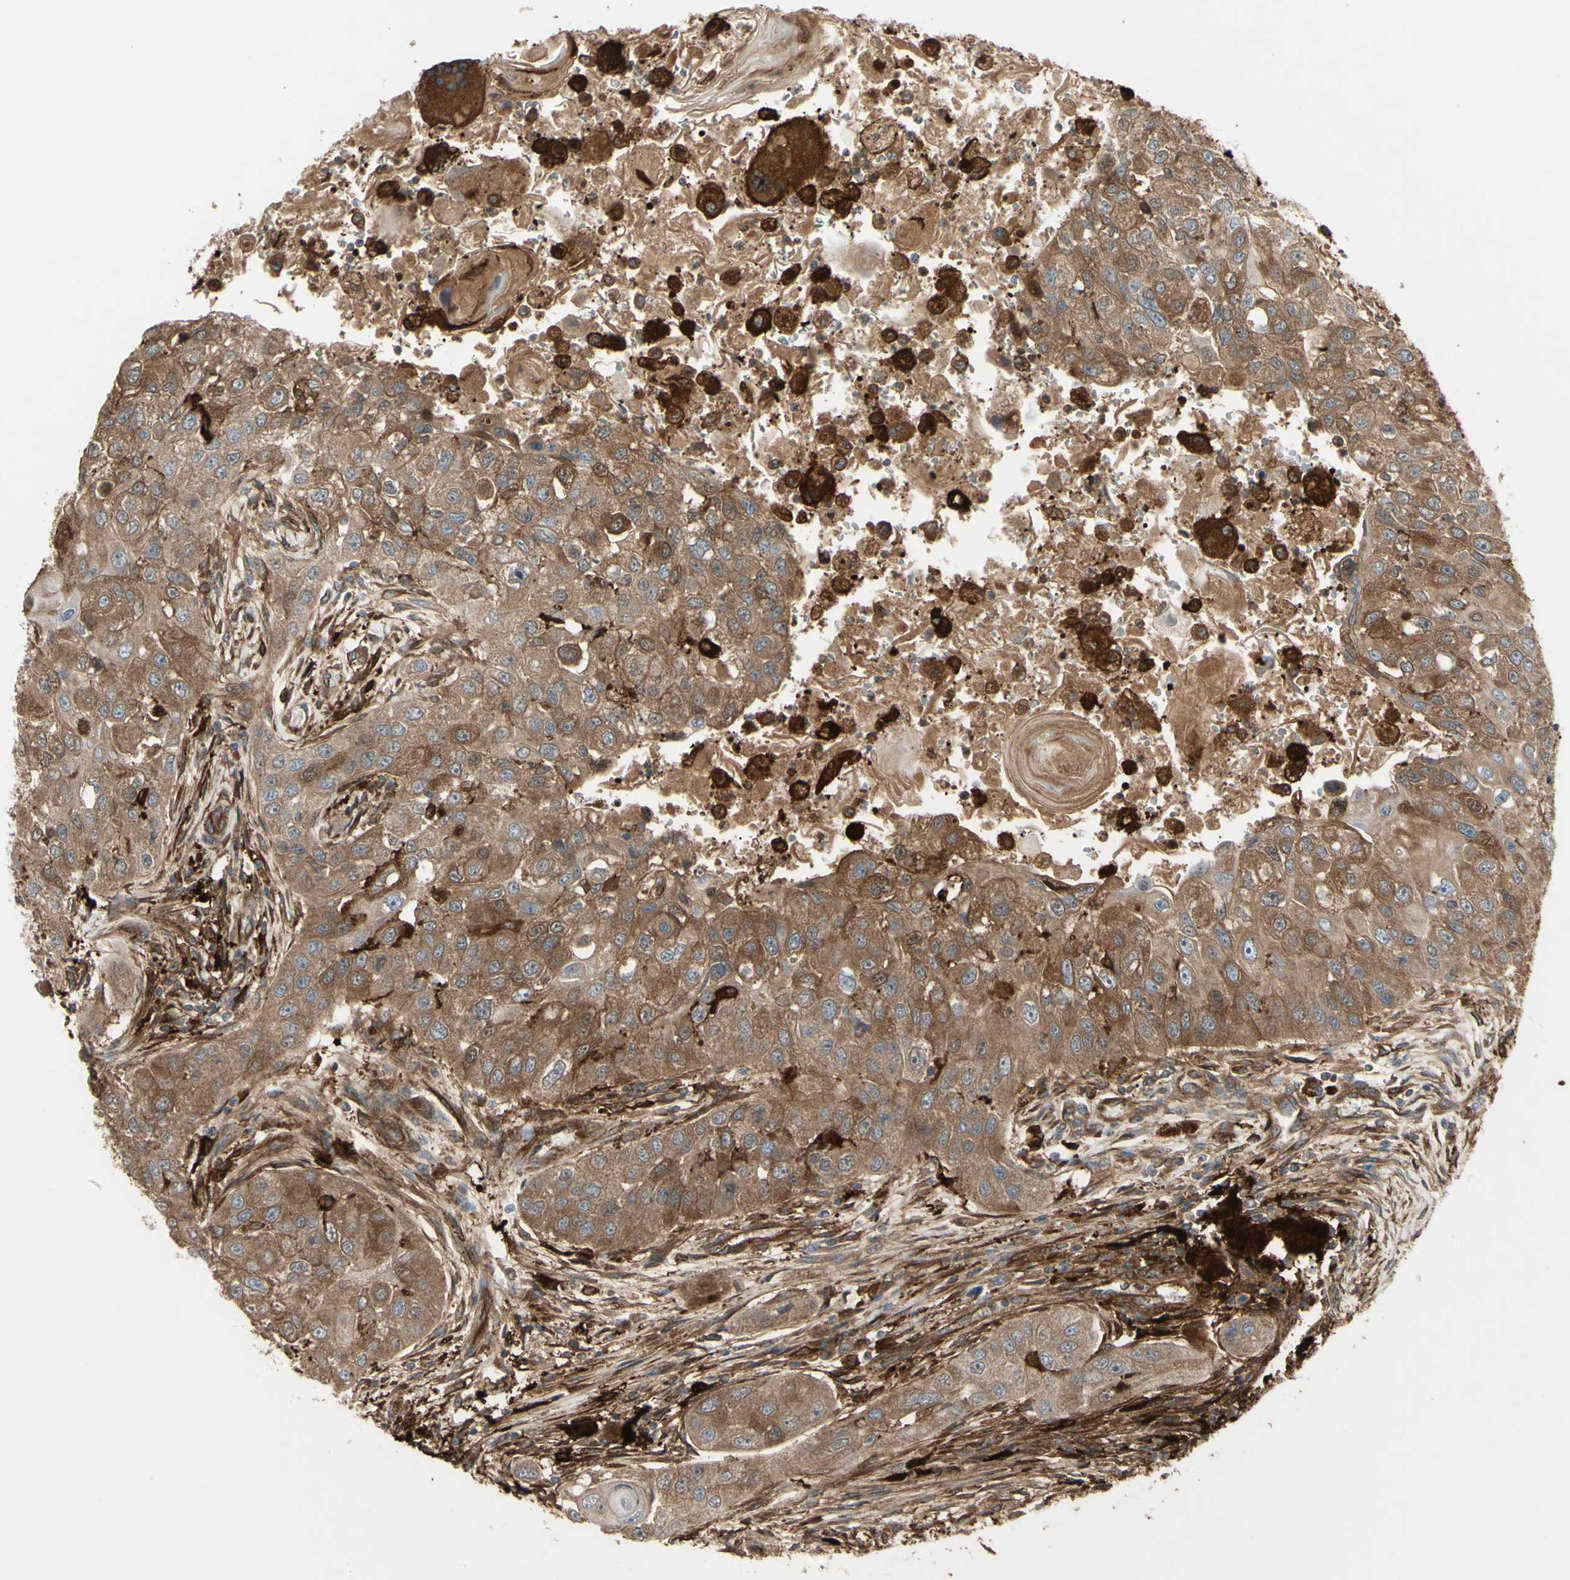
{"staining": {"intensity": "moderate", "quantity": ">75%", "location": "cytoplasmic/membranous"}, "tissue": "head and neck cancer", "cell_type": "Tumor cells", "image_type": "cancer", "snomed": [{"axis": "morphology", "description": "Normal tissue, NOS"}, {"axis": "morphology", "description": "Squamous cell carcinoma, NOS"}, {"axis": "topography", "description": "Skeletal muscle"}, {"axis": "topography", "description": "Head-Neck"}], "caption": "This image demonstrates head and neck cancer (squamous cell carcinoma) stained with immunohistochemistry (IHC) to label a protein in brown. The cytoplasmic/membranous of tumor cells show moderate positivity for the protein. Nuclei are counter-stained blue.", "gene": "PTPN12", "patient": {"sex": "male", "age": 51}}